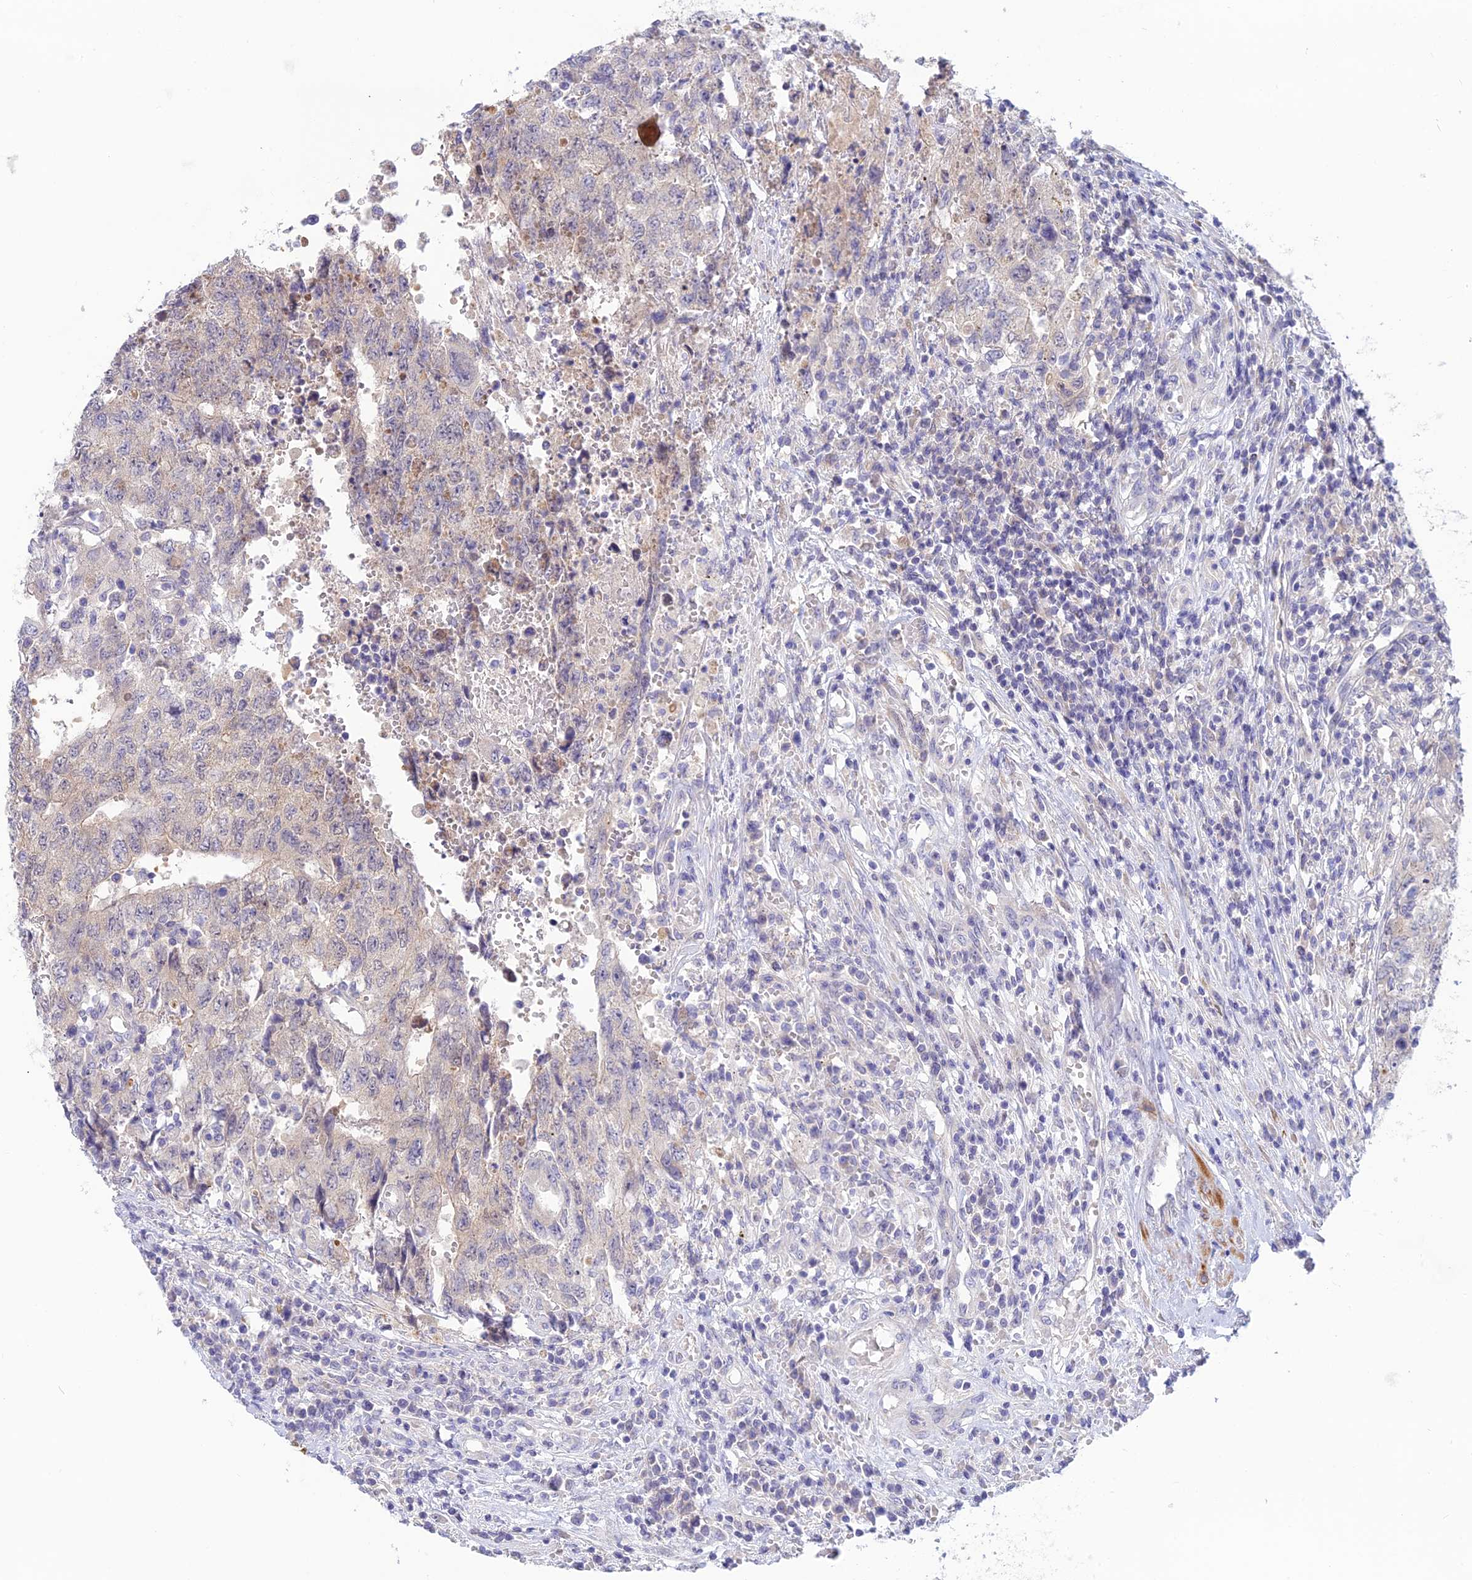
{"staining": {"intensity": "negative", "quantity": "none", "location": "none"}, "tissue": "testis cancer", "cell_type": "Tumor cells", "image_type": "cancer", "snomed": [{"axis": "morphology", "description": "Carcinoma, Embryonal, NOS"}, {"axis": "topography", "description": "Testis"}], "caption": "The photomicrograph shows no staining of tumor cells in testis cancer.", "gene": "XPO7", "patient": {"sex": "male", "age": 34}}